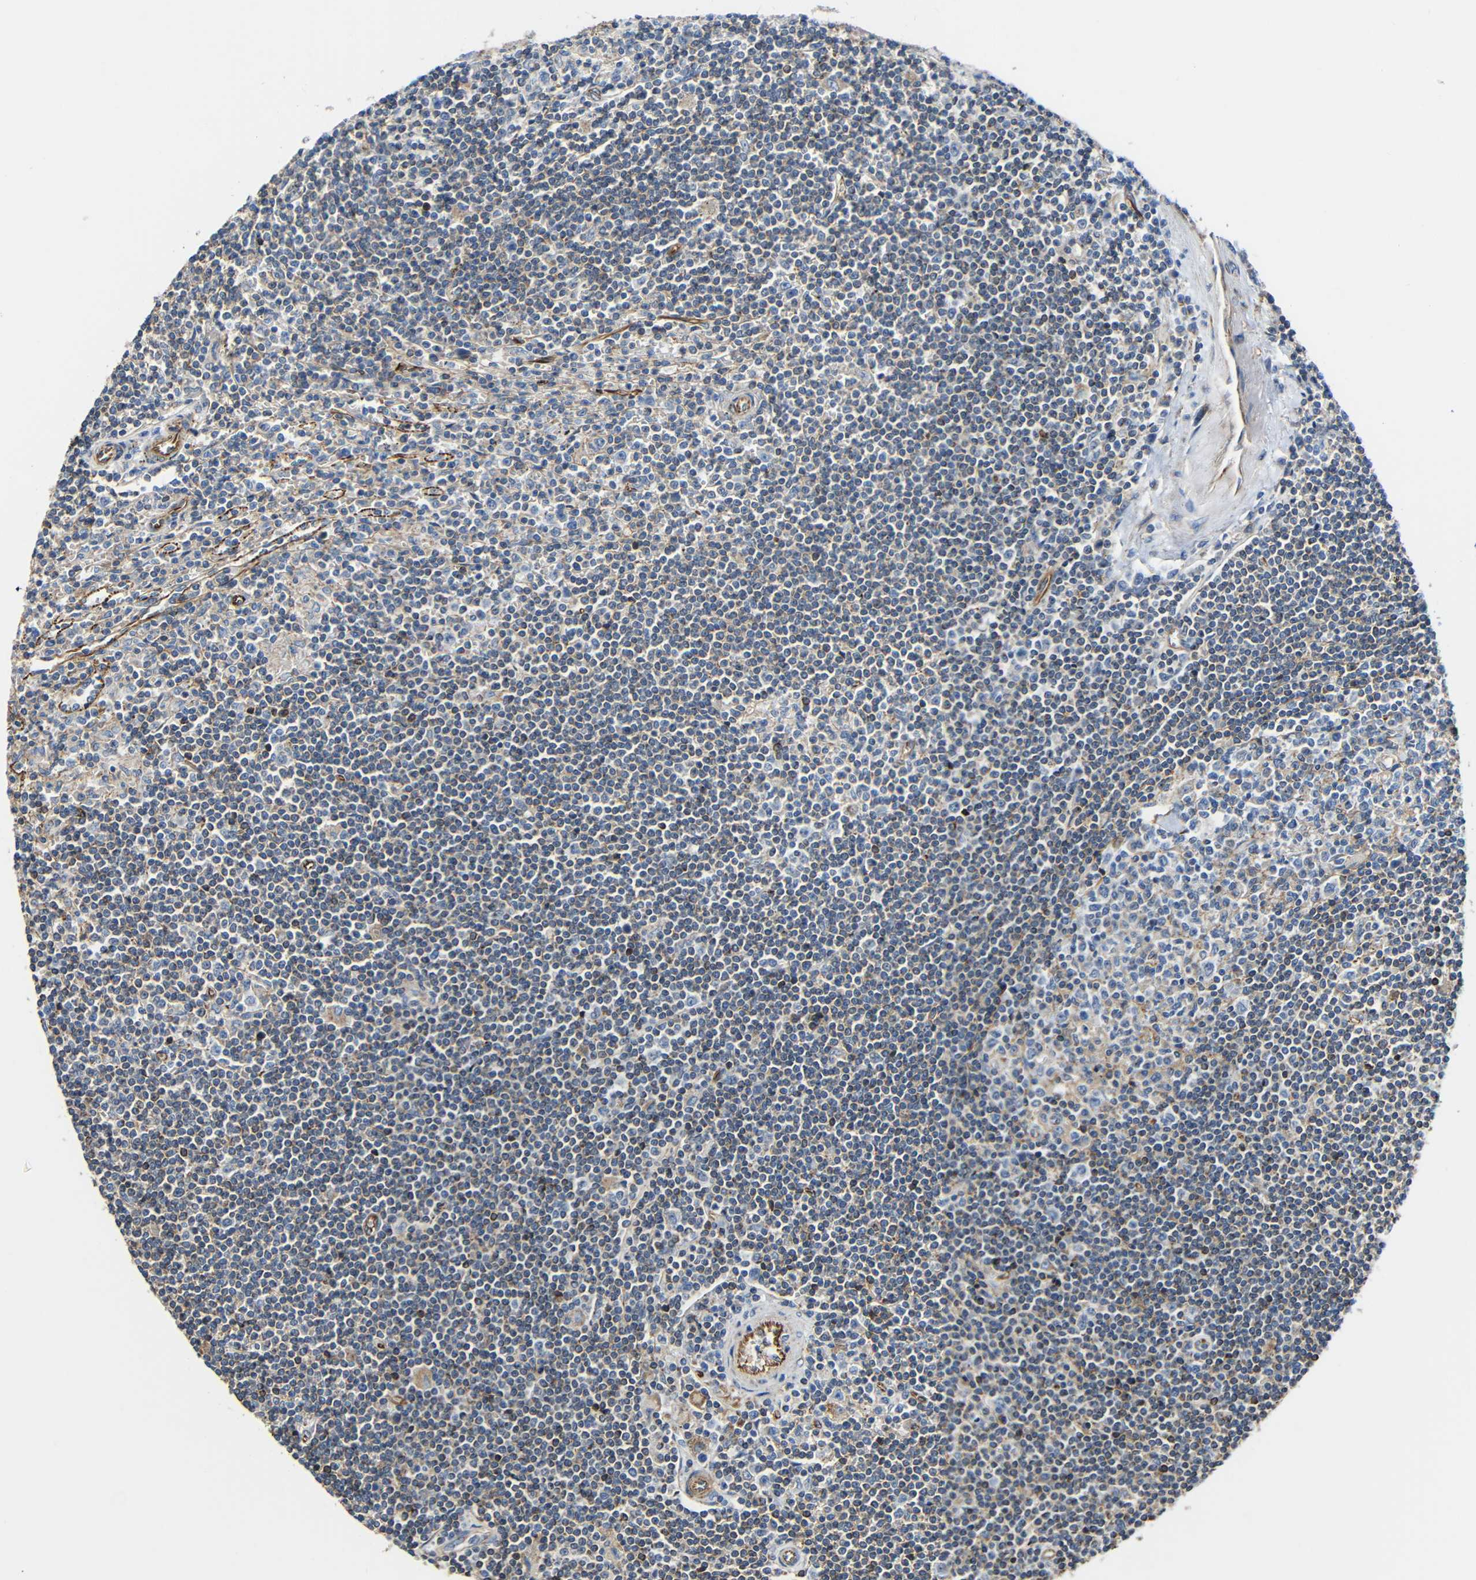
{"staining": {"intensity": "moderate", "quantity": "25%-75%", "location": "cytoplasmic/membranous"}, "tissue": "lymphoma", "cell_type": "Tumor cells", "image_type": "cancer", "snomed": [{"axis": "morphology", "description": "Malignant lymphoma, non-Hodgkin's type, Low grade"}, {"axis": "topography", "description": "Spleen"}], "caption": "Moderate cytoplasmic/membranous protein staining is identified in approximately 25%-75% of tumor cells in lymphoma.", "gene": "IGSF10", "patient": {"sex": "male", "age": 76}}